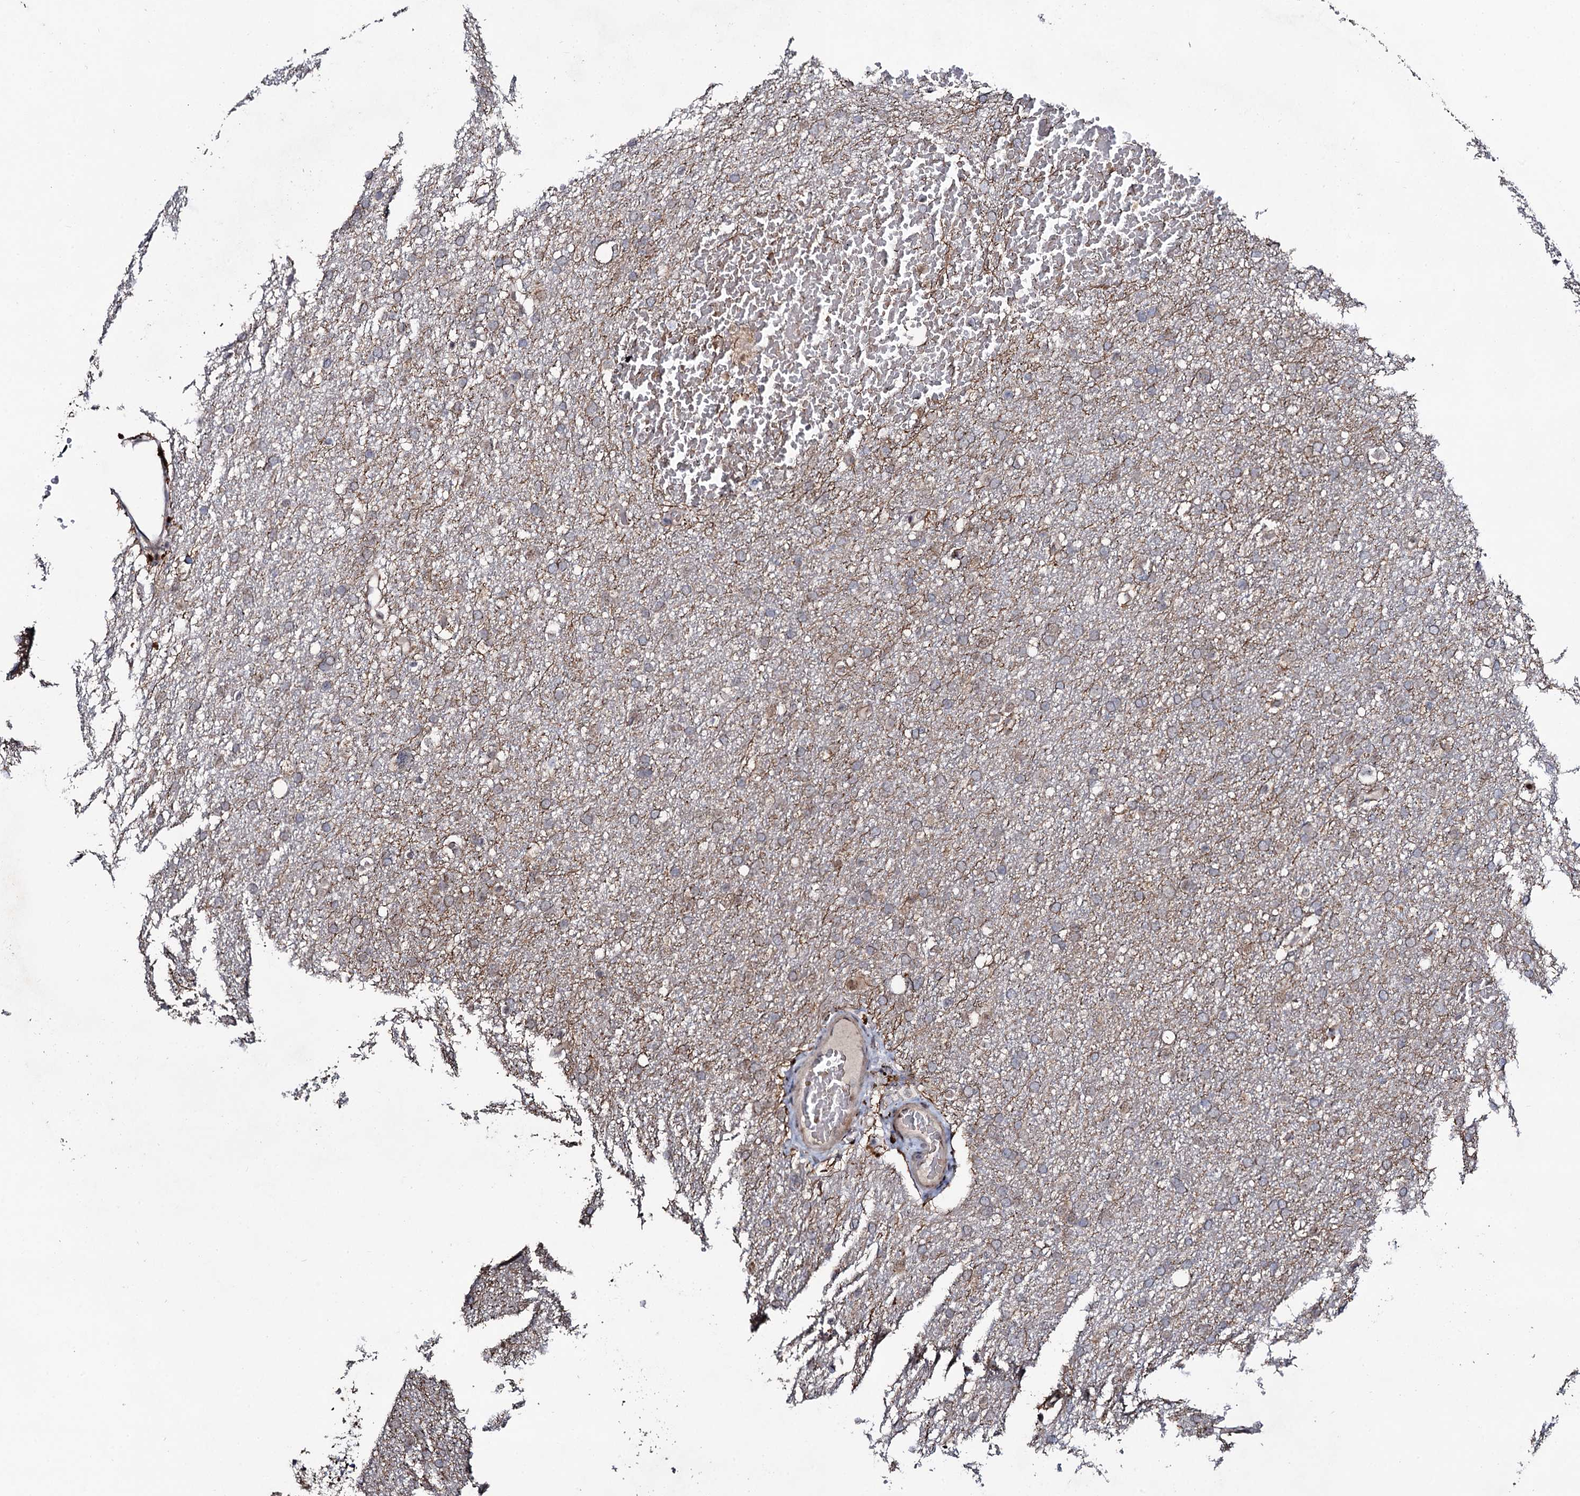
{"staining": {"intensity": "weak", "quantity": ">75%", "location": "cytoplasmic/membranous"}, "tissue": "glioma", "cell_type": "Tumor cells", "image_type": "cancer", "snomed": [{"axis": "morphology", "description": "Glioma, malignant, High grade"}, {"axis": "topography", "description": "Cerebral cortex"}], "caption": "Tumor cells show low levels of weak cytoplasmic/membranous expression in approximately >75% of cells in glioma.", "gene": "COG6", "patient": {"sex": "female", "age": 36}}